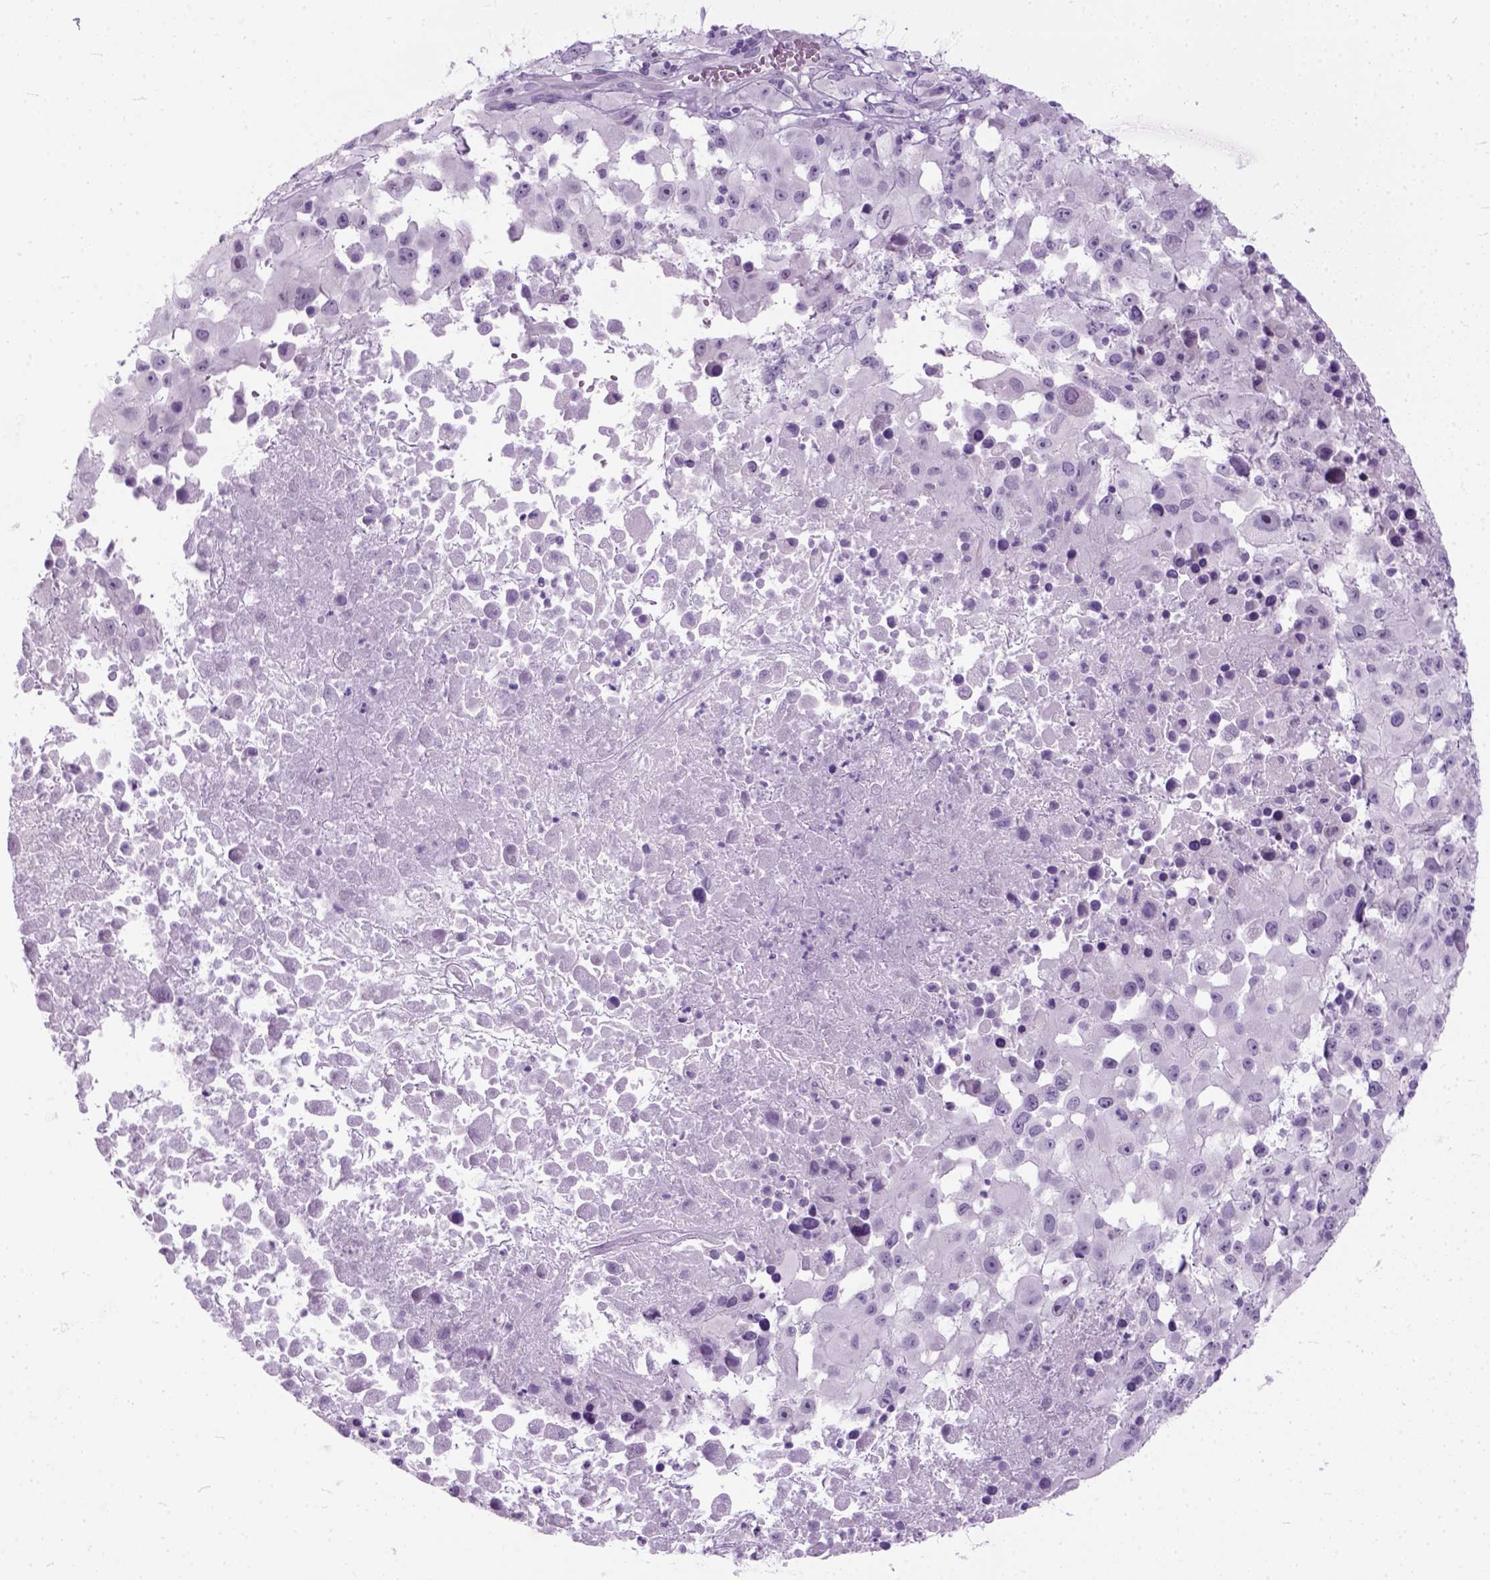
{"staining": {"intensity": "negative", "quantity": "none", "location": "none"}, "tissue": "melanoma", "cell_type": "Tumor cells", "image_type": "cancer", "snomed": [{"axis": "morphology", "description": "Malignant melanoma, Metastatic site"}, {"axis": "topography", "description": "Soft tissue"}], "caption": "Immunohistochemistry micrograph of neoplastic tissue: malignant melanoma (metastatic site) stained with DAB (3,3'-diaminobenzidine) displays no significant protein positivity in tumor cells. (Brightfield microscopy of DAB (3,3'-diaminobenzidine) immunohistochemistry (IHC) at high magnification).", "gene": "AXDND1", "patient": {"sex": "male", "age": 50}}